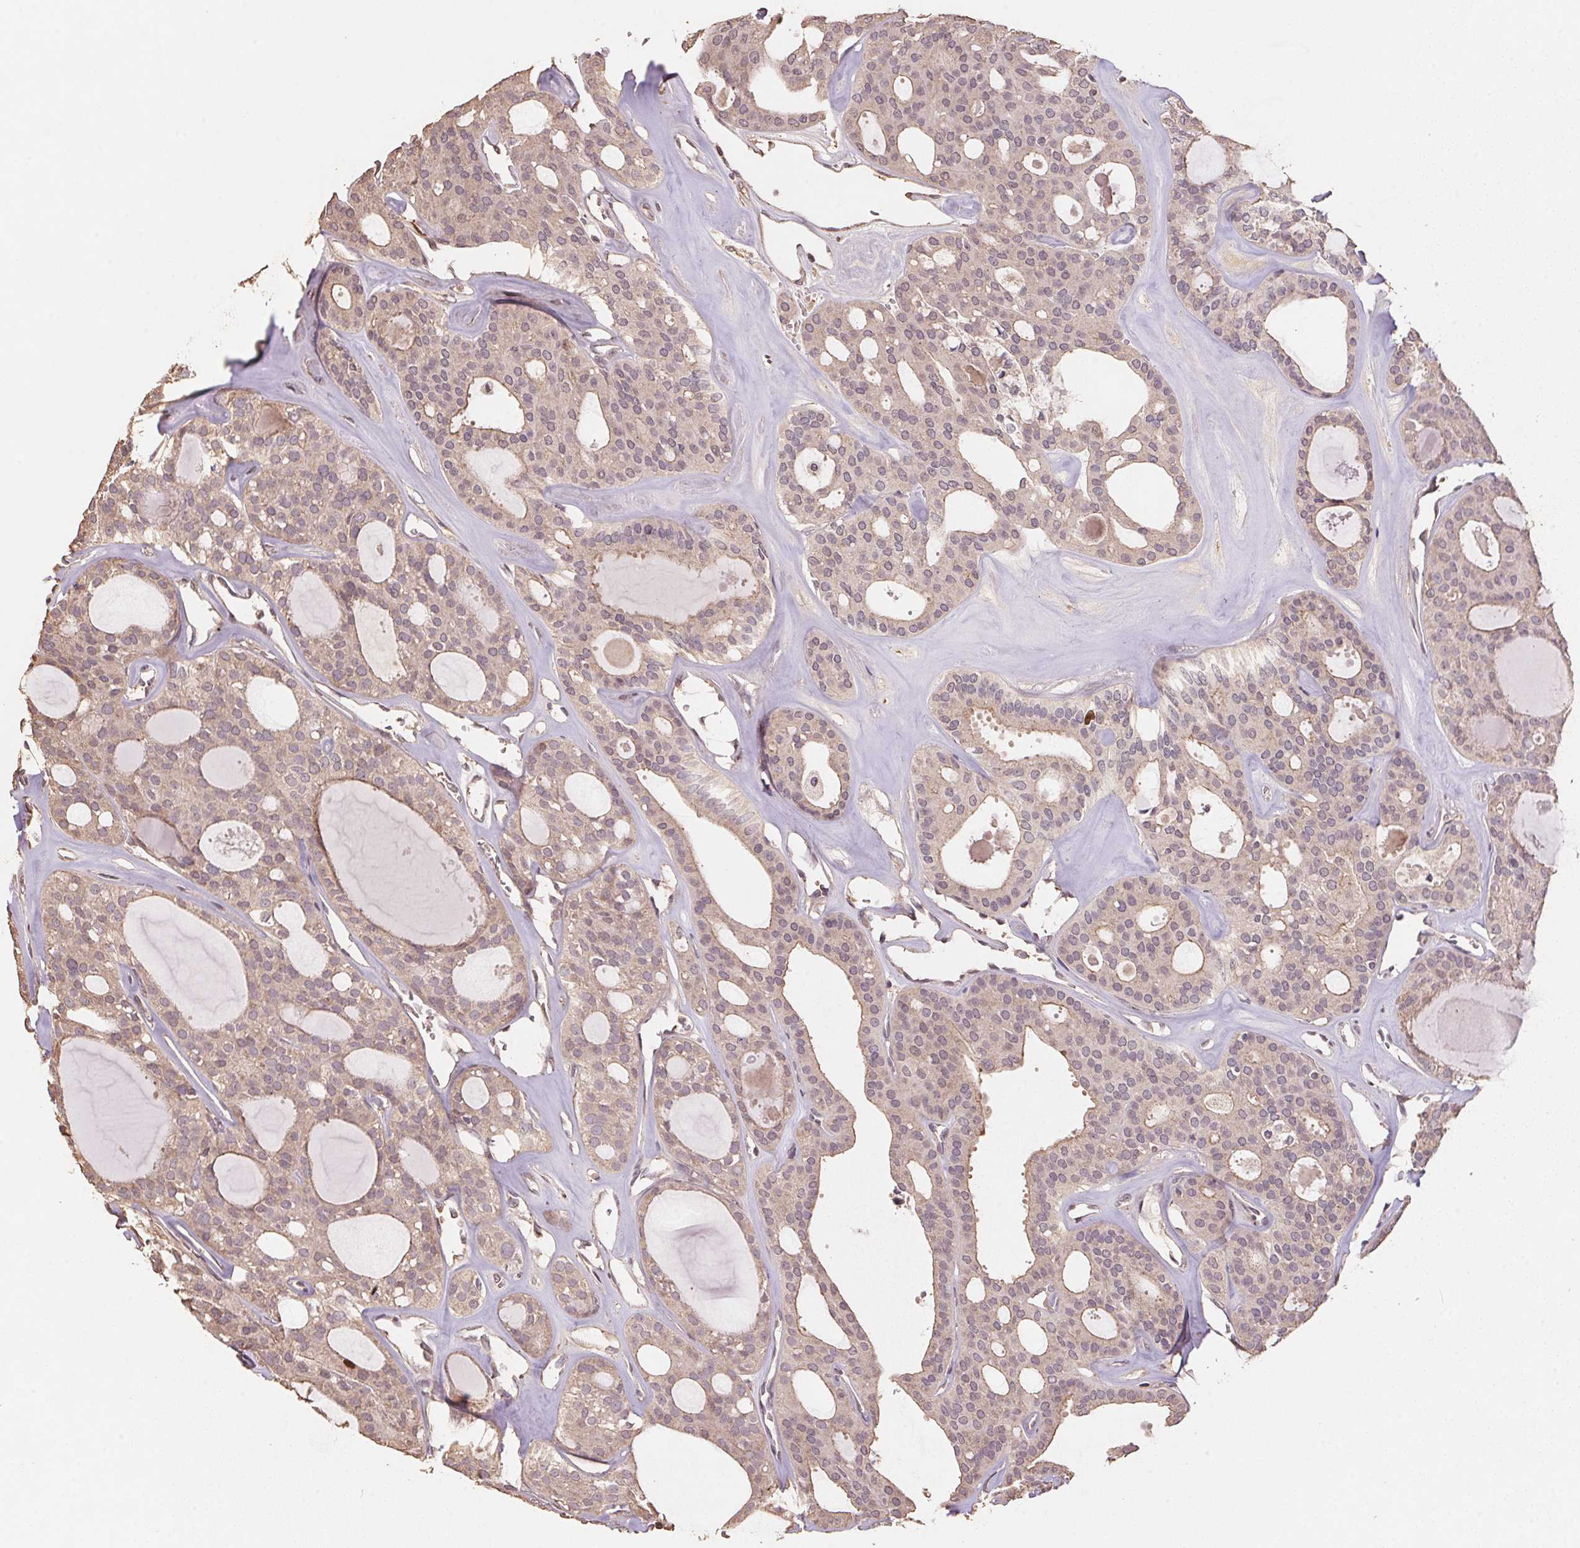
{"staining": {"intensity": "weak", "quantity": "25%-75%", "location": "cytoplasmic/membranous,nuclear"}, "tissue": "thyroid cancer", "cell_type": "Tumor cells", "image_type": "cancer", "snomed": [{"axis": "morphology", "description": "Follicular adenoma carcinoma, NOS"}, {"axis": "topography", "description": "Thyroid gland"}], "caption": "This is an image of immunohistochemistry (IHC) staining of thyroid follicular adenoma carcinoma, which shows weak expression in the cytoplasmic/membranous and nuclear of tumor cells.", "gene": "CENPF", "patient": {"sex": "male", "age": 75}}